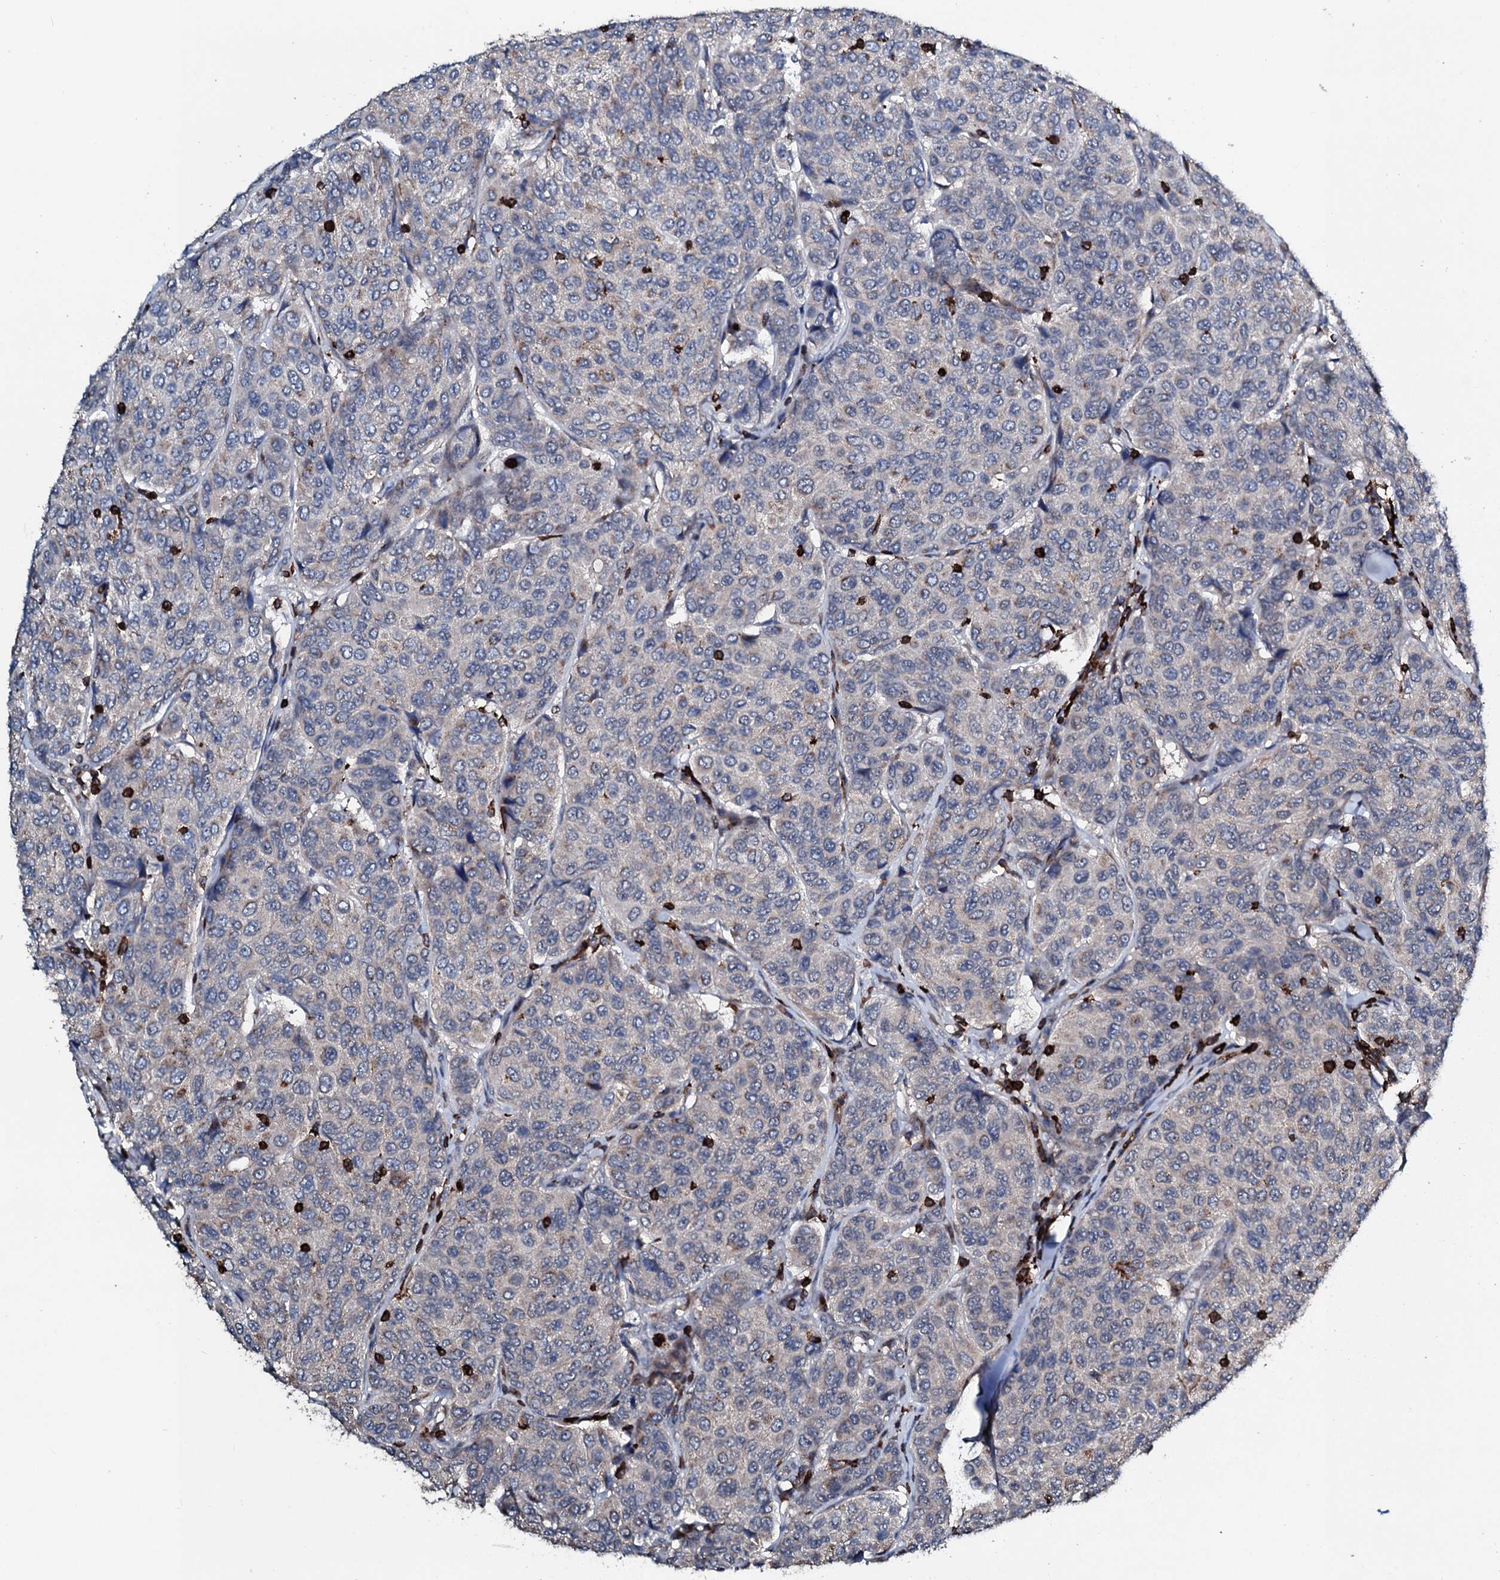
{"staining": {"intensity": "negative", "quantity": "none", "location": "none"}, "tissue": "breast cancer", "cell_type": "Tumor cells", "image_type": "cancer", "snomed": [{"axis": "morphology", "description": "Duct carcinoma"}, {"axis": "topography", "description": "Breast"}], "caption": "Photomicrograph shows no significant protein staining in tumor cells of infiltrating ductal carcinoma (breast).", "gene": "OGFOD2", "patient": {"sex": "female", "age": 55}}